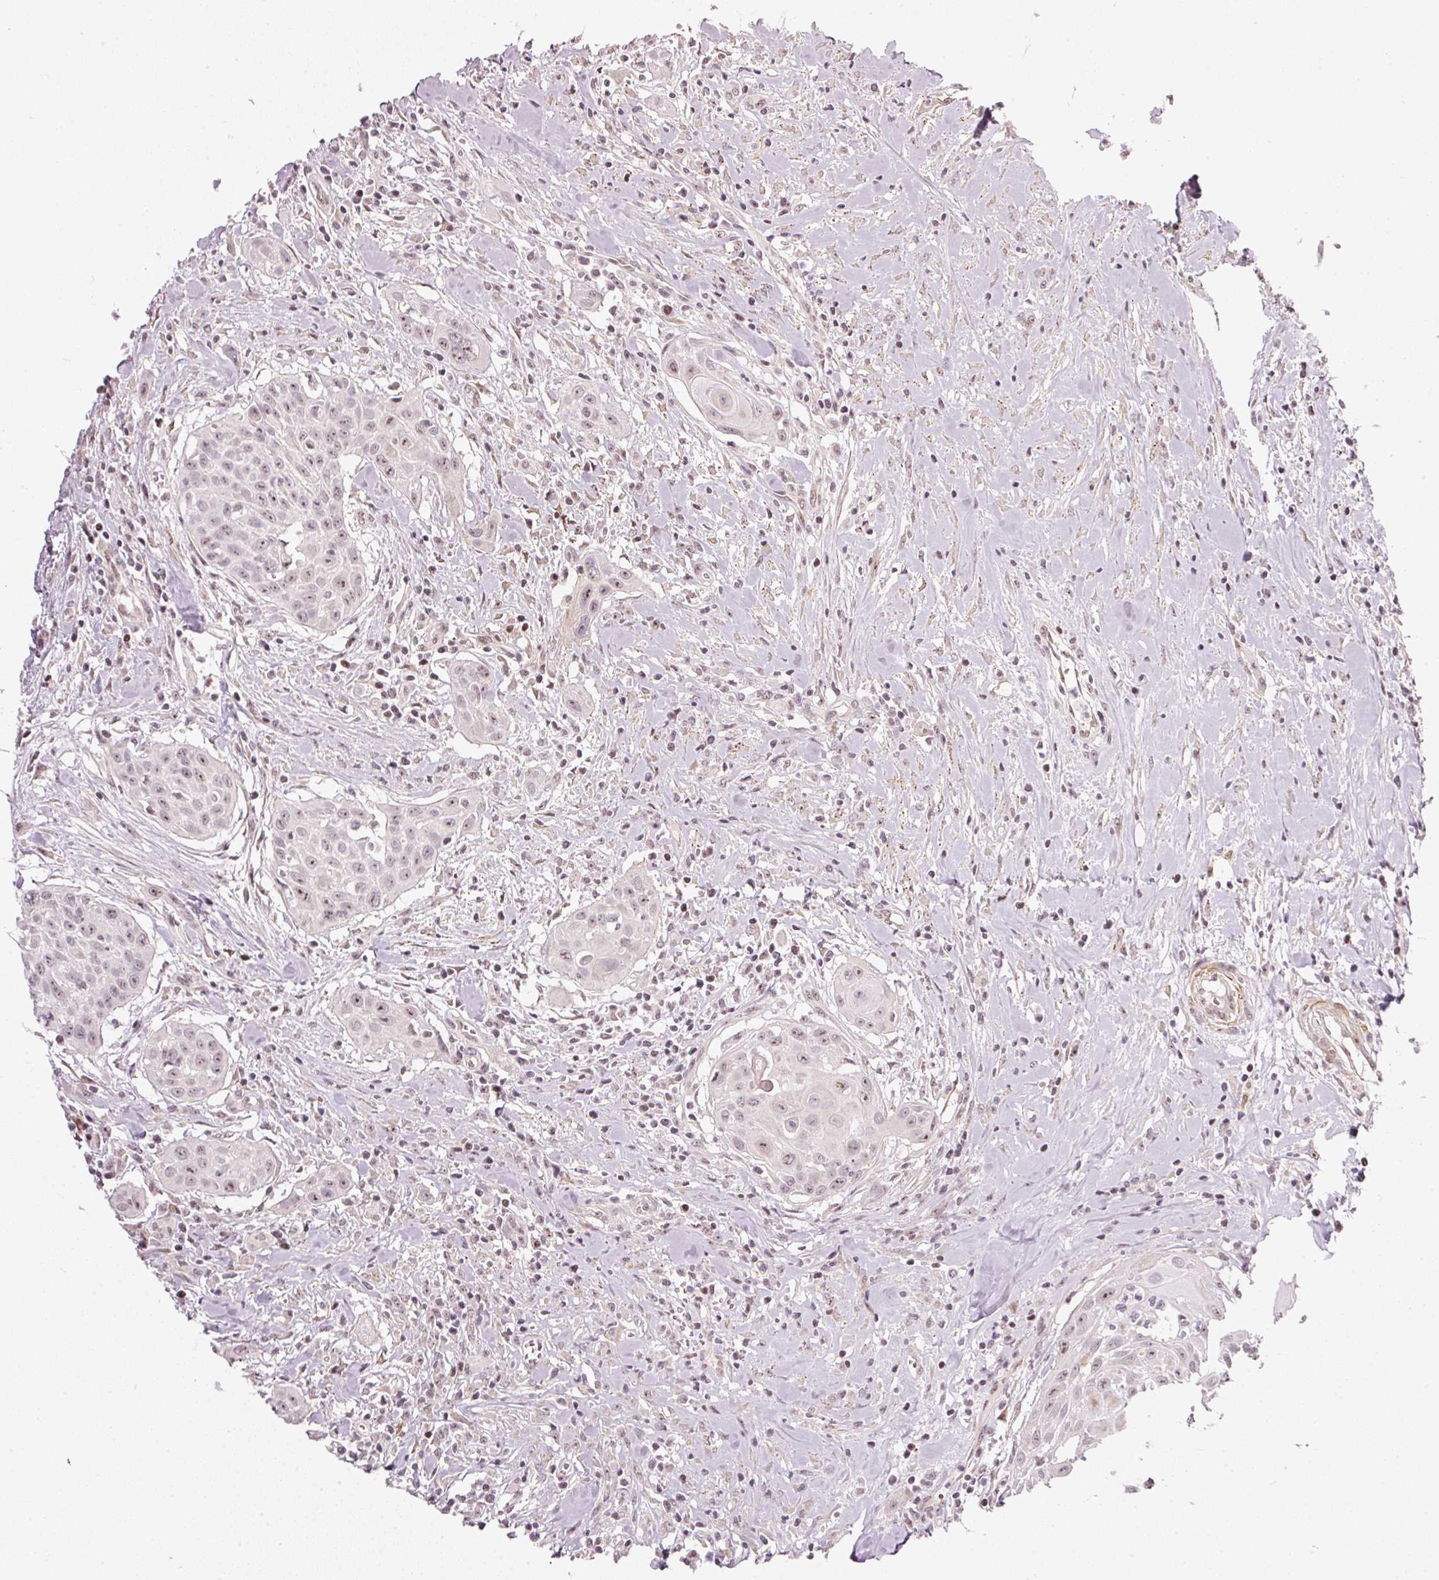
{"staining": {"intensity": "moderate", "quantity": "25%-75%", "location": "nuclear"}, "tissue": "head and neck cancer", "cell_type": "Tumor cells", "image_type": "cancer", "snomed": [{"axis": "morphology", "description": "Squamous cell carcinoma, NOS"}, {"axis": "topography", "description": "Lymph node"}, {"axis": "topography", "description": "Salivary gland"}, {"axis": "topography", "description": "Head-Neck"}], "caption": "There is medium levels of moderate nuclear expression in tumor cells of head and neck cancer (squamous cell carcinoma), as demonstrated by immunohistochemical staining (brown color).", "gene": "MXRA8", "patient": {"sex": "female", "age": 74}}